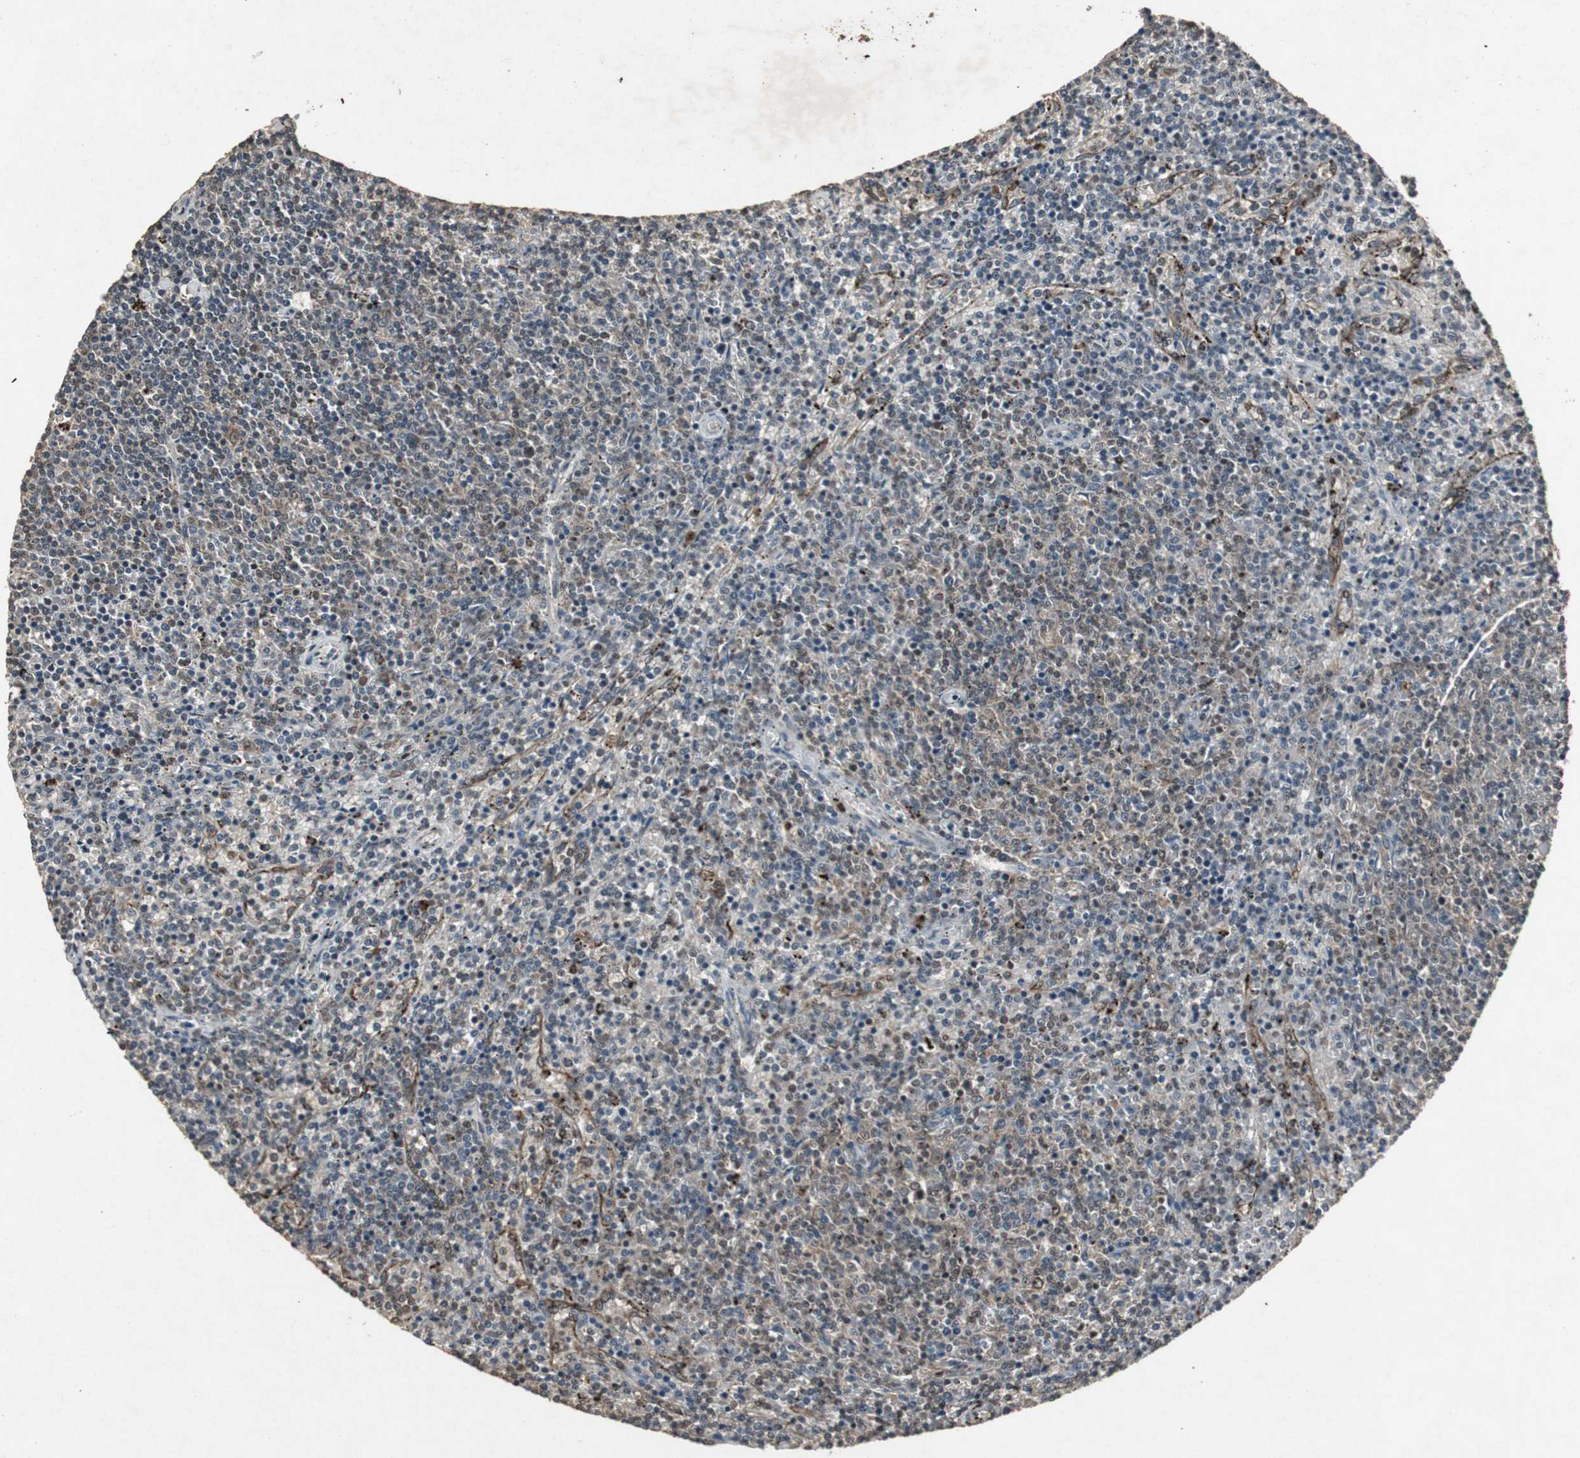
{"staining": {"intensity": "moderate", "quantity": "25%-75%", "location": "cytoplasmic/membranous,nuclear"}, "tissue": "lymphoma", "cell_type": "Tumor cells", "image_type": "cancer", "snomed": [{"axis": "morphology", "description": "Malignant lymphoma, non-Hodgkin's type, Low grade"}, {"axis": "topography", "description": "Spleen"}], "caption": "Brown immunohistochemical staining in human low-grade malignant lymphoma, non-Hodgkin's type reveals moderate cytoplasmic/membranous and nuclear positivity in approximately 25%-75% of tumor cells.", "gene": "EMX1", "patient": {"sex": "female", "age": 50}}